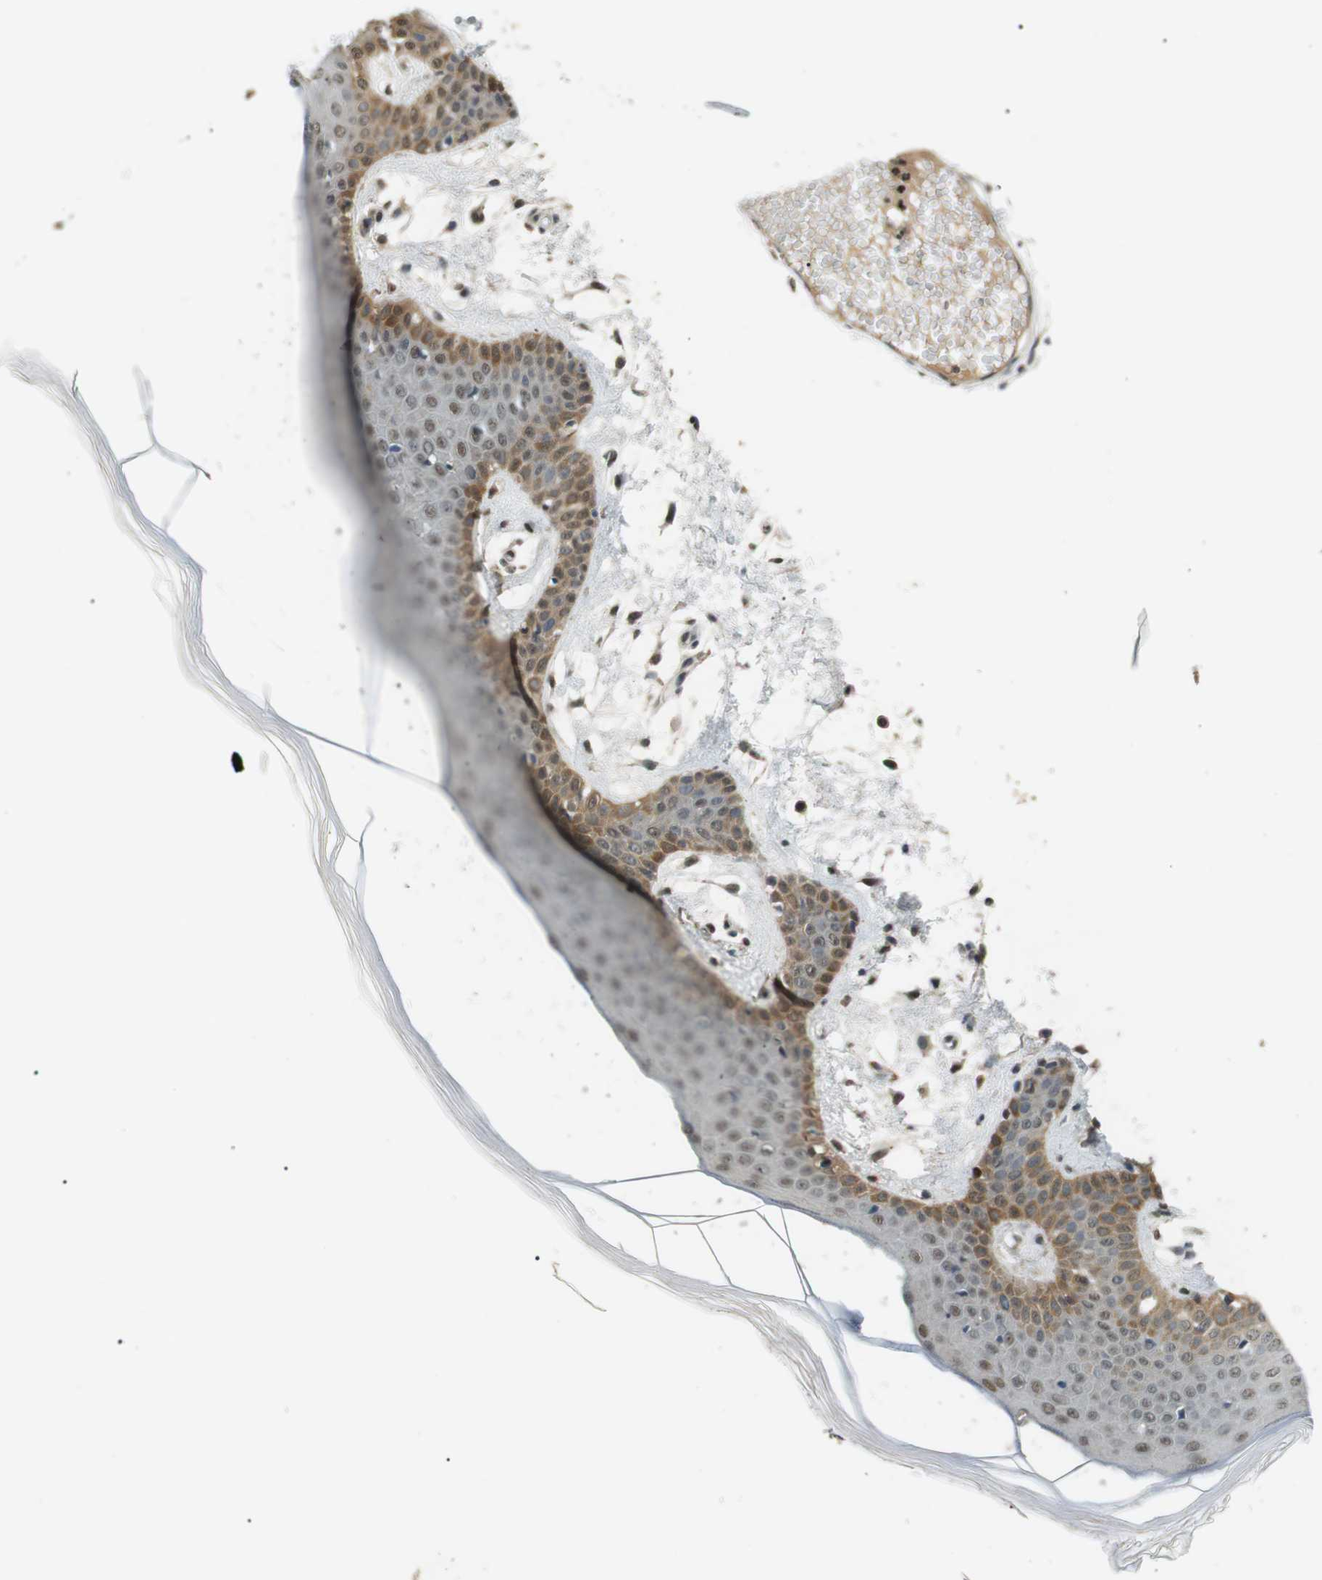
{"staining": {"intensity": "moderate", "quantity": ">75%", "location": "cytoplasmic/membranous,nuclear"}, "tissue": "skin", "cell_type": "Fibroblasts", "image_type": "normal", "snomed": [{"axis": "morphology", "description": "Normal tissue, NOS"}, {"axis": "topography", "description": "Skin"}], "caption": "Skin stained with DAB IHC demonstrates medium levels of moderate cytoplasmic/membranous,nuclear staining in approximately >75% of fibroblasts. The staining was performed using DAB (3,3'-diaminobenzidine) to visualize the protein expression in brown, while the nuclei were stained in blue with hematoxylin (Magnification: 20x).", "gene": "ORAI3", "patient": {"sex": "male", "age": 53}}